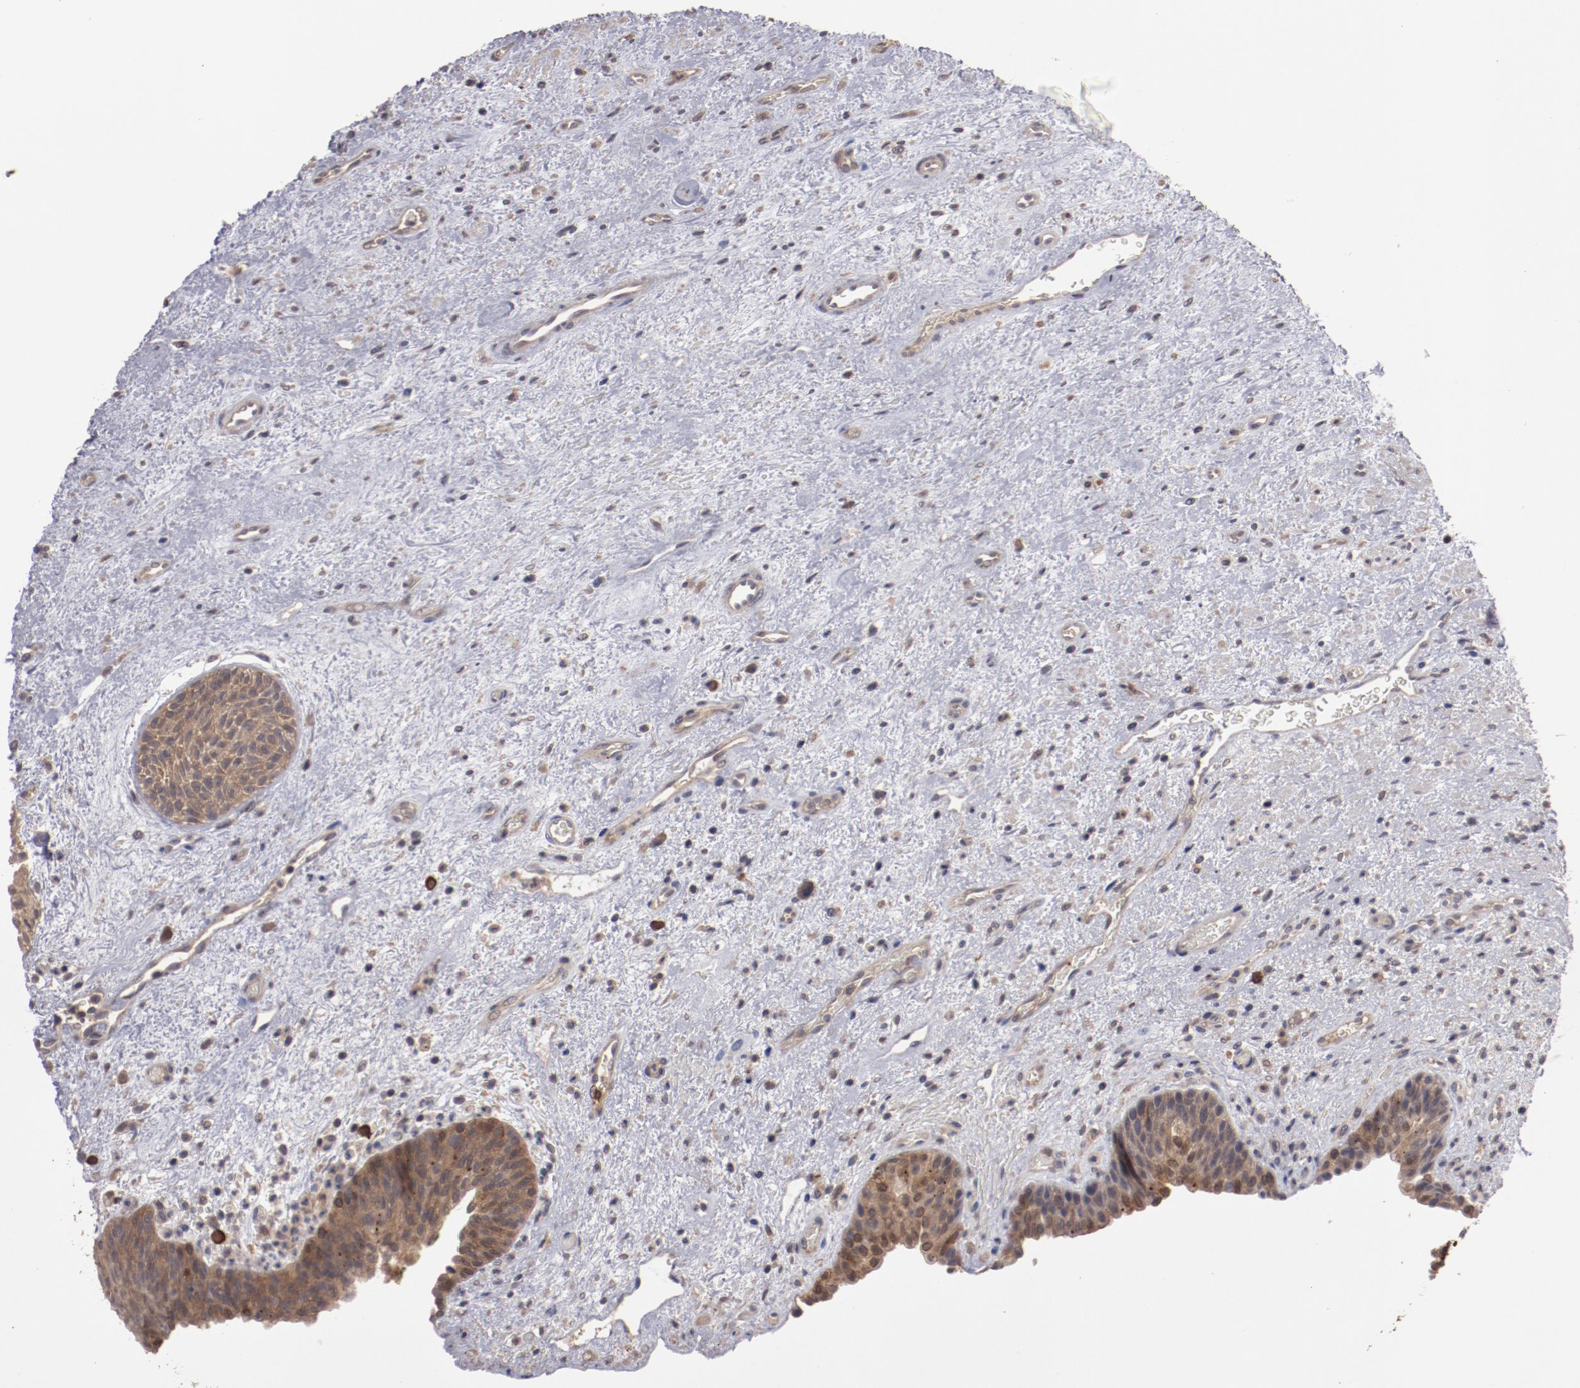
{"staining": {"intensity": "moderate", "quantity": ">75%", "location": "cytoplasmic/membranous"}, "tissue": "urinary bladder", "cell_type": "Urothelial cells", "image_type": "normal", "snomed": [{"axis": "morphology", "description": "Normal tissue, NOS"}, {"axis": "topography", "description": "Urinary bladder"}], "caption": "Benign urinary bladder was stained to show a protein in brown. There is medium levels of moderate cytoplasmic/membranous staining in approximately >75% of urothelial cells. (DAB (3,3'-diaminobenzidine) = brown stain, brightfield microscopy at high magnification).", "gene": "LRRC75B", "patient": {"sex": "male", "age": 48}}